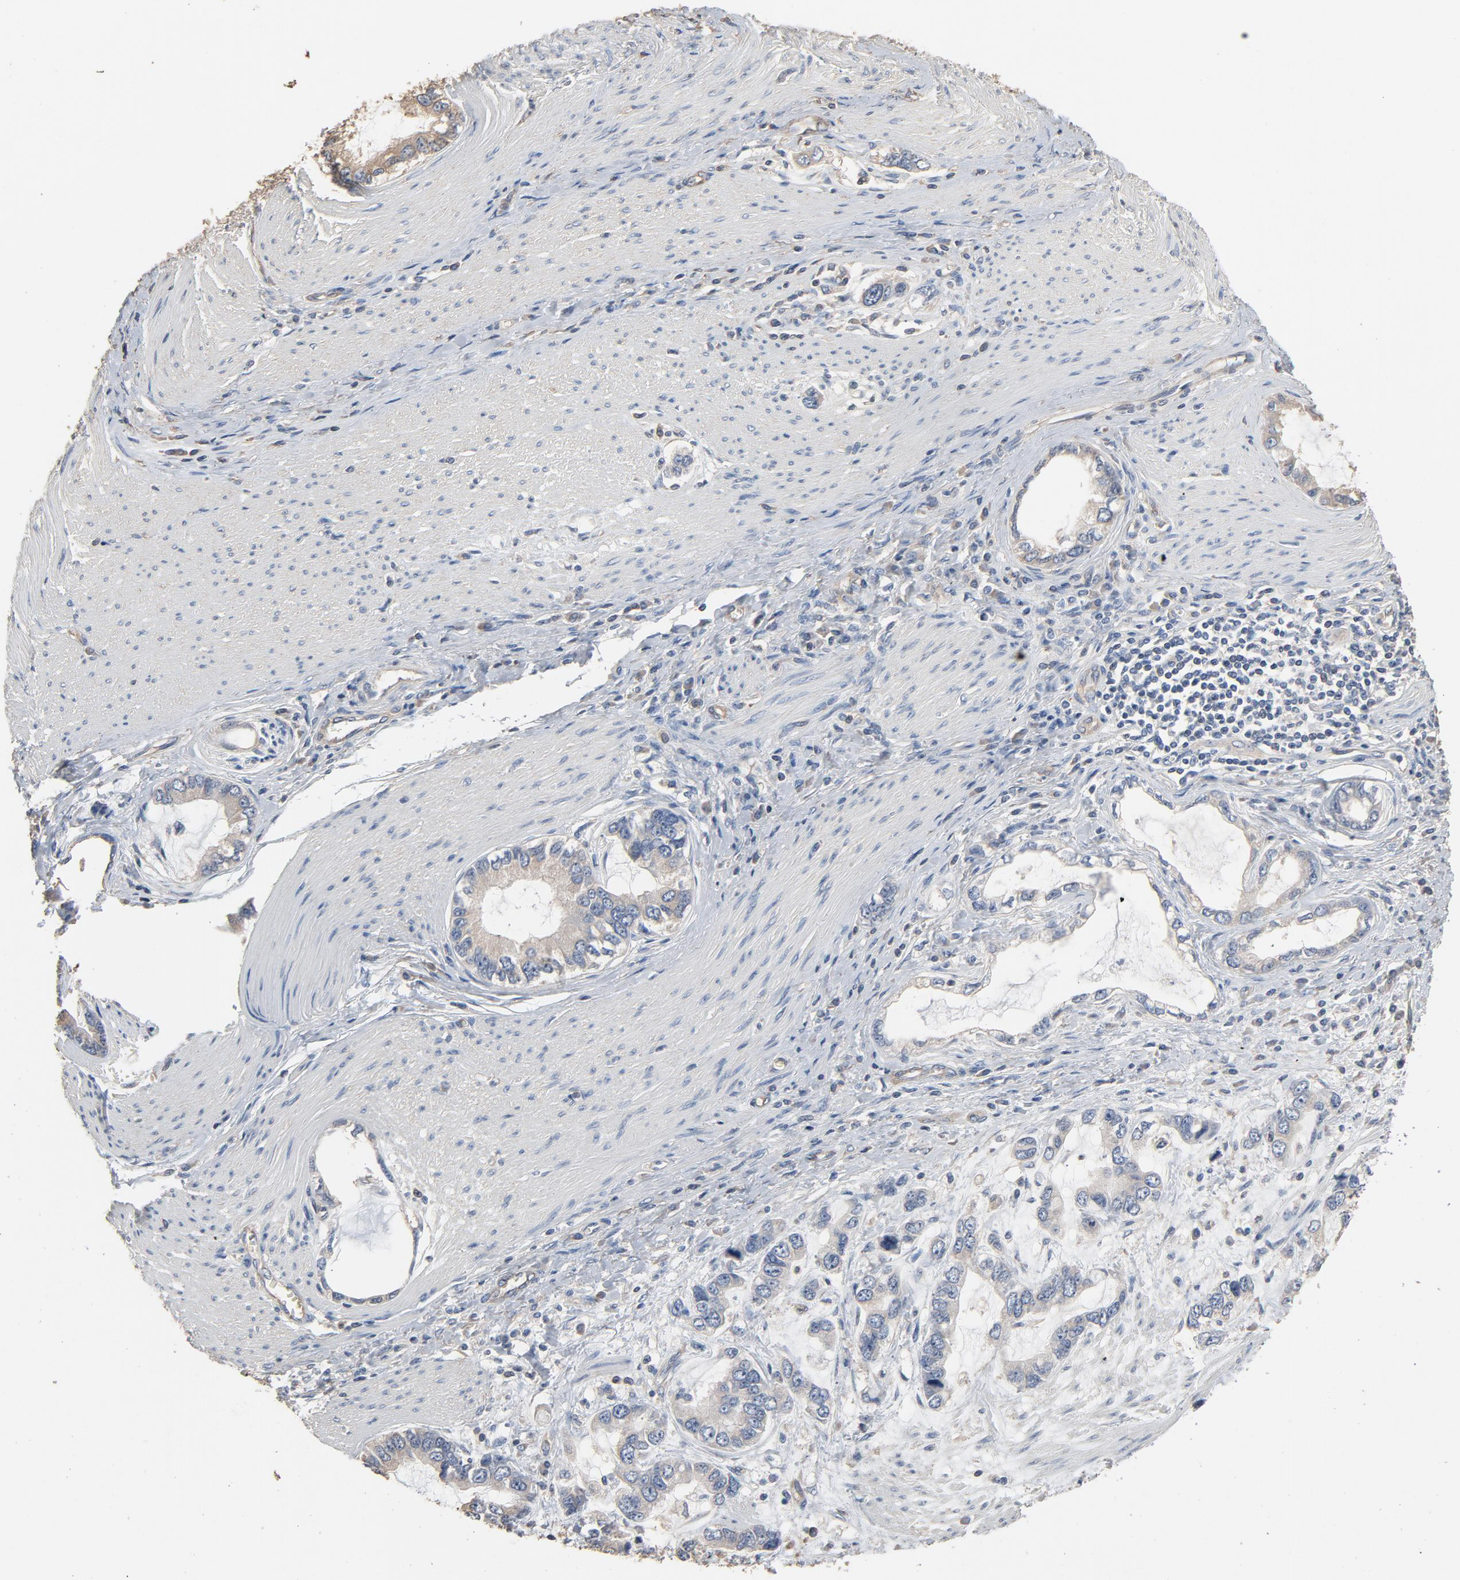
{"staining": {"intensity": "weak", "quantity": "<25%", "location": "cytoplasmic/membranous"}, "tissue": "stomach cancer", "cell_type": "Tumor cells", "image_type": "cancer", "snomed": [{"axis": "morphology", "description": "Adenocarcinoma, NOS"}, {"axis": "topography", "description": "Stomach, lower"}], "caption": "IHC image of stomach cancer stained for a protein (brown), which displays no staining in tumor cells.", "gene": "SOX6", "patient": {"sex": "female", "age": 93}}